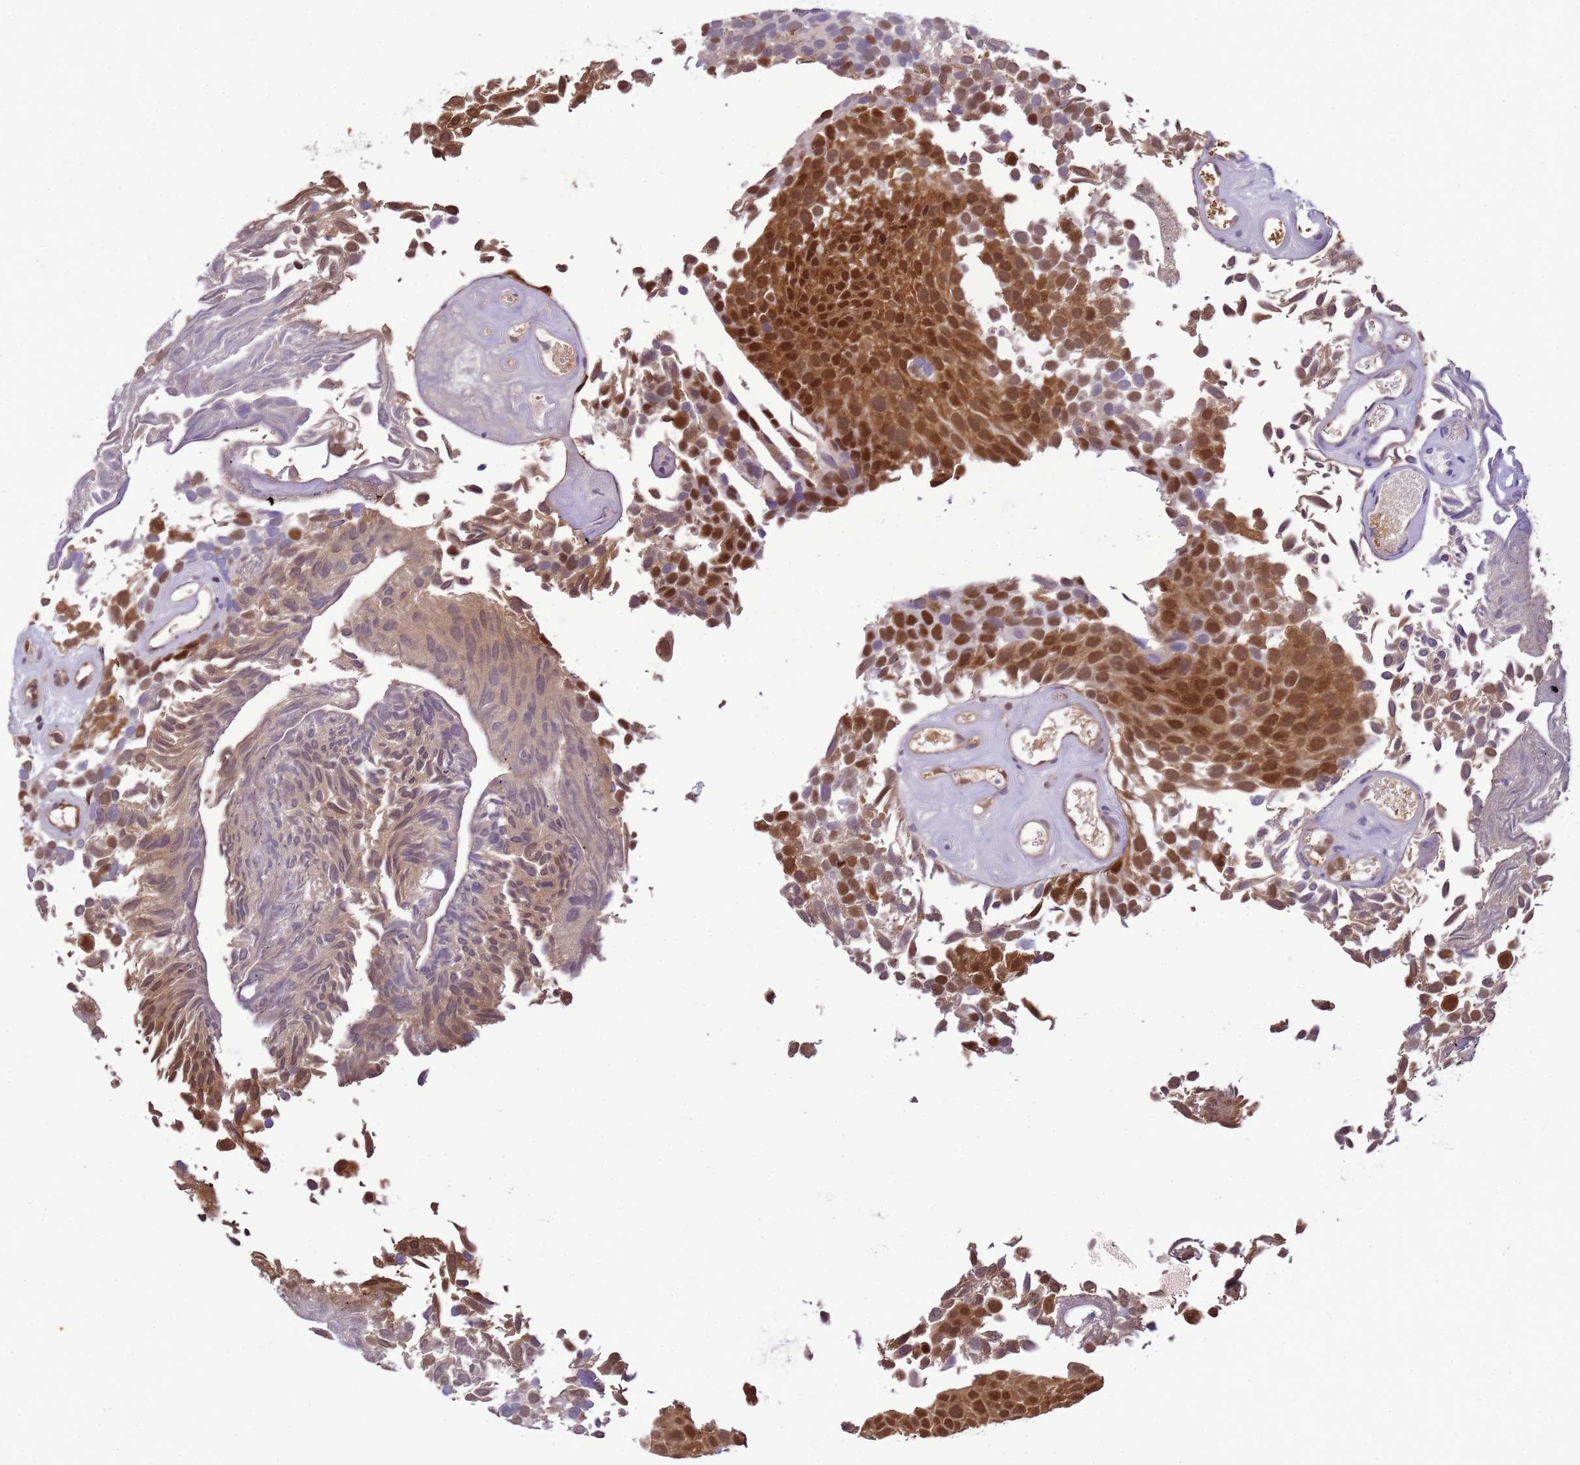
{"staining": {"intensity": "strong", "quantity": ">75%", "location": "cytoplasmic/membranous,nuclear"}, "tissue": "urothelial cancer", "cell_type": "Tumor cells", "image_type": "cancer", "snomed": [{"axis": "morphology", "description": "Urothelial carcinoma, Low grade"}, {"axis": "topography", "description": "Urinary bladder"}], "caption": "The histopathology image displays immunohistochemical staining of low-grade urothelial carcinoma. There is strong cytoplasmic/membranous and nuclear positivity is appreciated in about >75% of tumor cells.", "gene": "DDI2", "patient": {"sex": "male", "age": 89}}